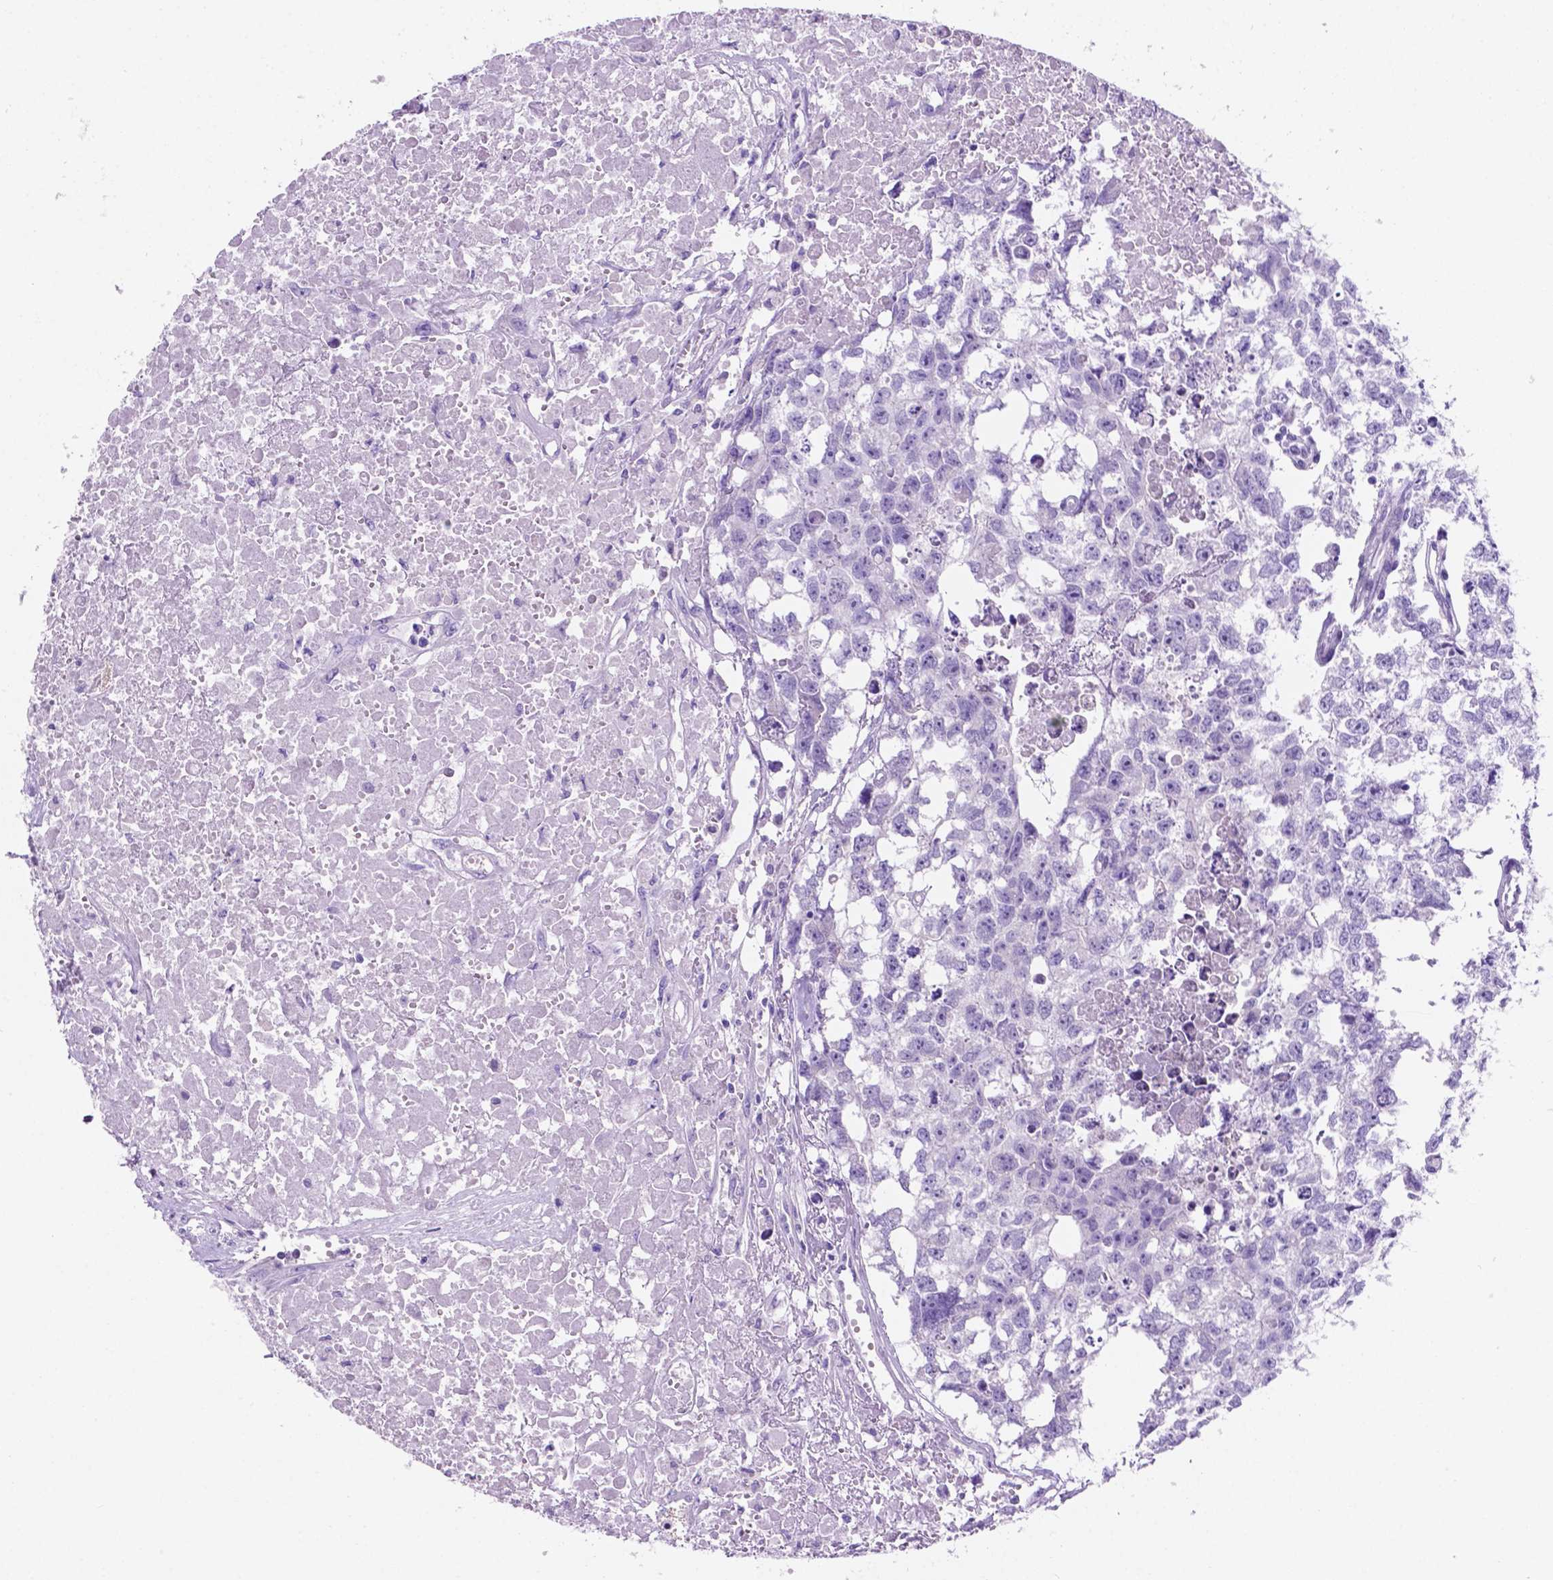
{"staining": {"intensity": "negative", "quantity": "none", "location": "none"}, "tissue": "testis cancer", "cell_type": "Tumor cells", "image_type": "cancer", "snomed": [{"axis": "morphology", "description": "Carcinoma, Embryonal, NOS"}, {"axis": "morphology", "description": "Teratoma, malignant, NOS"}, {"axis": "topography", "description": "Testis"}], "caption": "High magnification brightfield microscopy of testis embryonal carcinoma stained with DAB (3,3'-diaminobenzidine) (brown) and counterstained with hematoxylin (blue): tumor cells show no significant staining.", "gene": "TMEM210", "patient": {"sex": "male", "age": 44}}